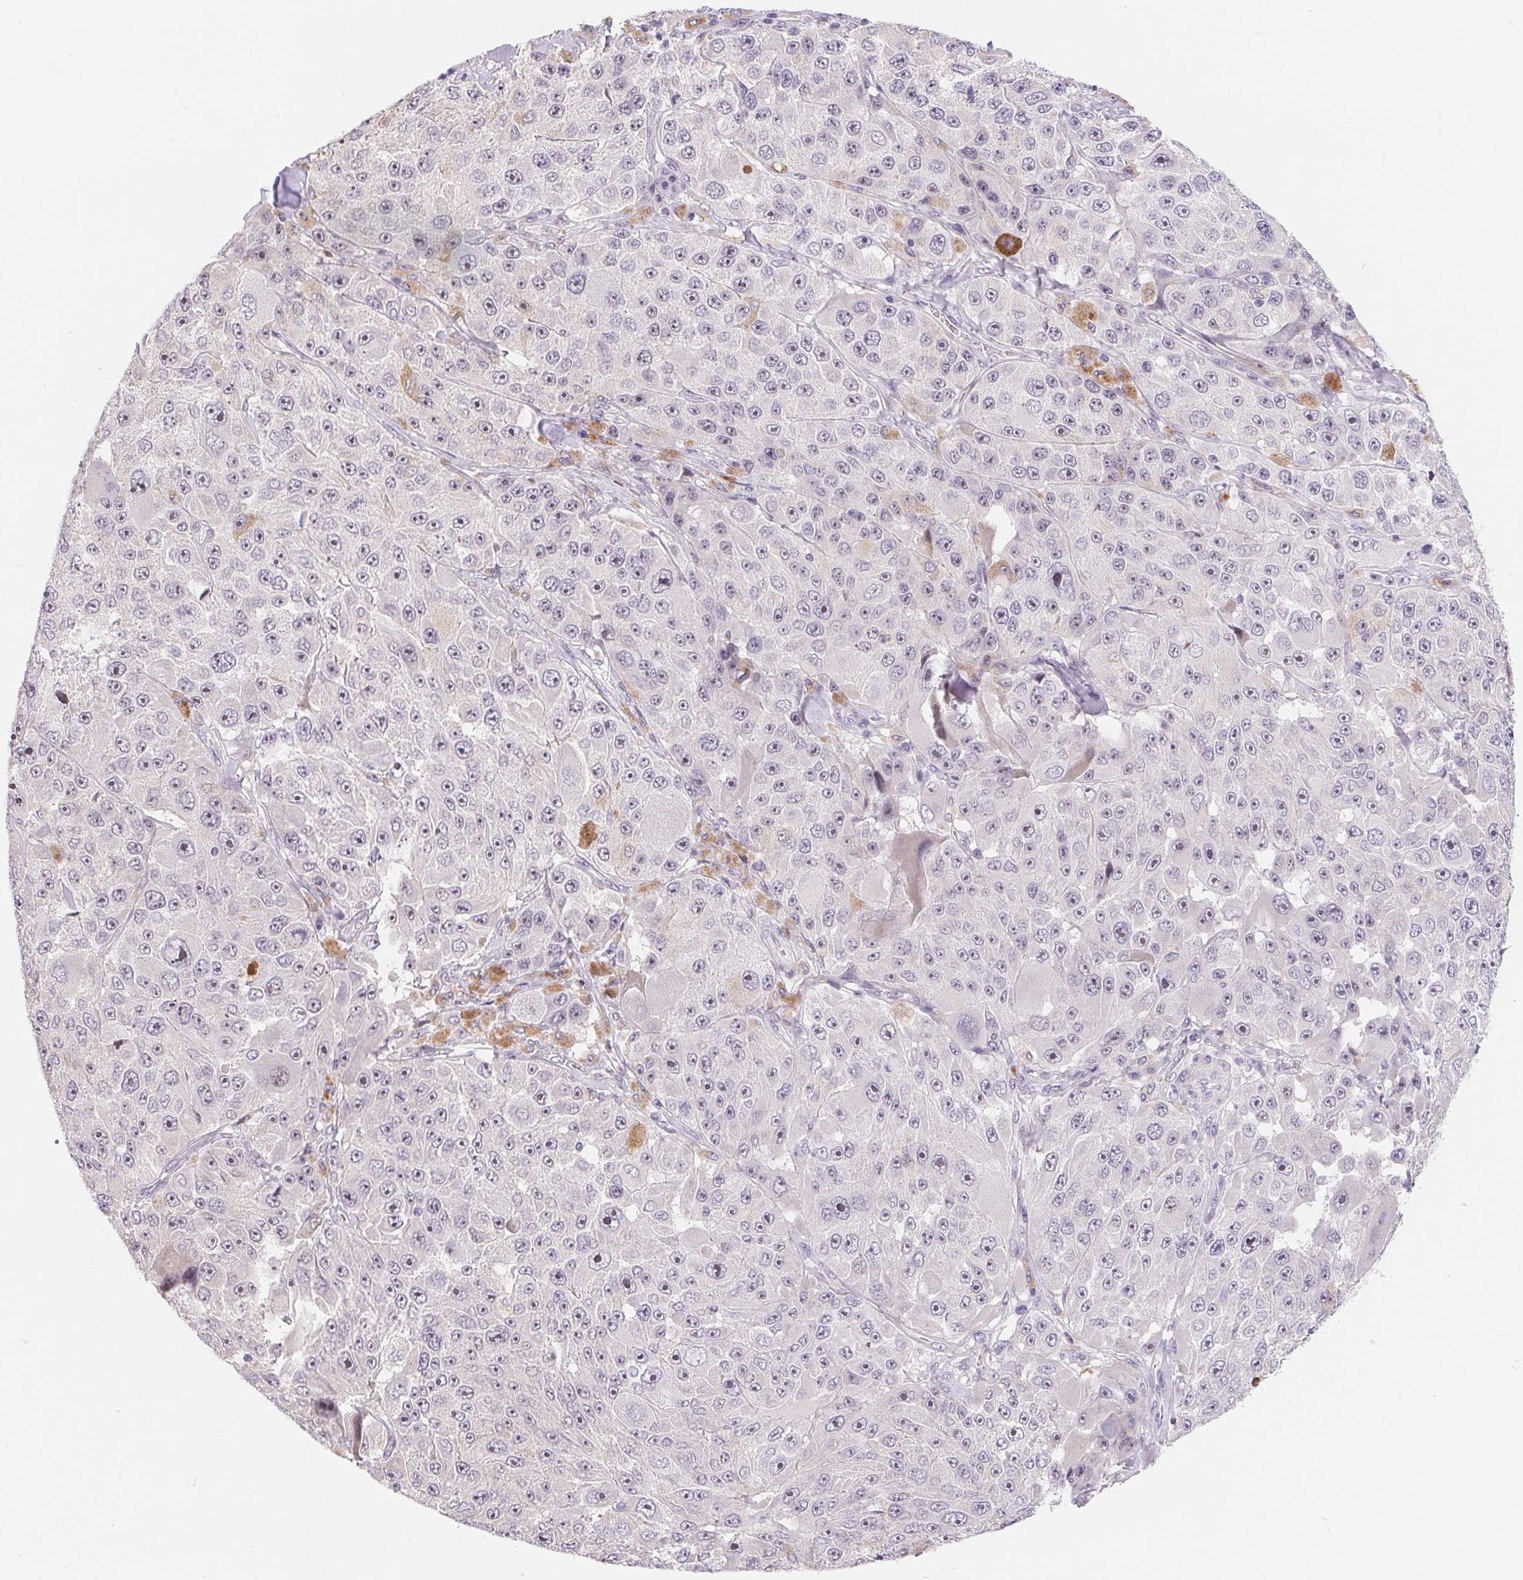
{"staining": {"intensity": "negative", "quantity": "none", "location": "none"}, "tissue": "melanoma", "cell_type": "Tumor cells", "image_type": "cancer", "snomed": [{"axis": "morphology", "description": "Malignant melanoma, Metastatic site"}, {"axis": "topography", "description": "Lymph node"}], "caption": "The immunohistochemistry (IHC) image has no significant staining in tumor cells of melanoma tissue.", "gene": "LCA5L", "patient": {"sex": "male", "age": 62}}